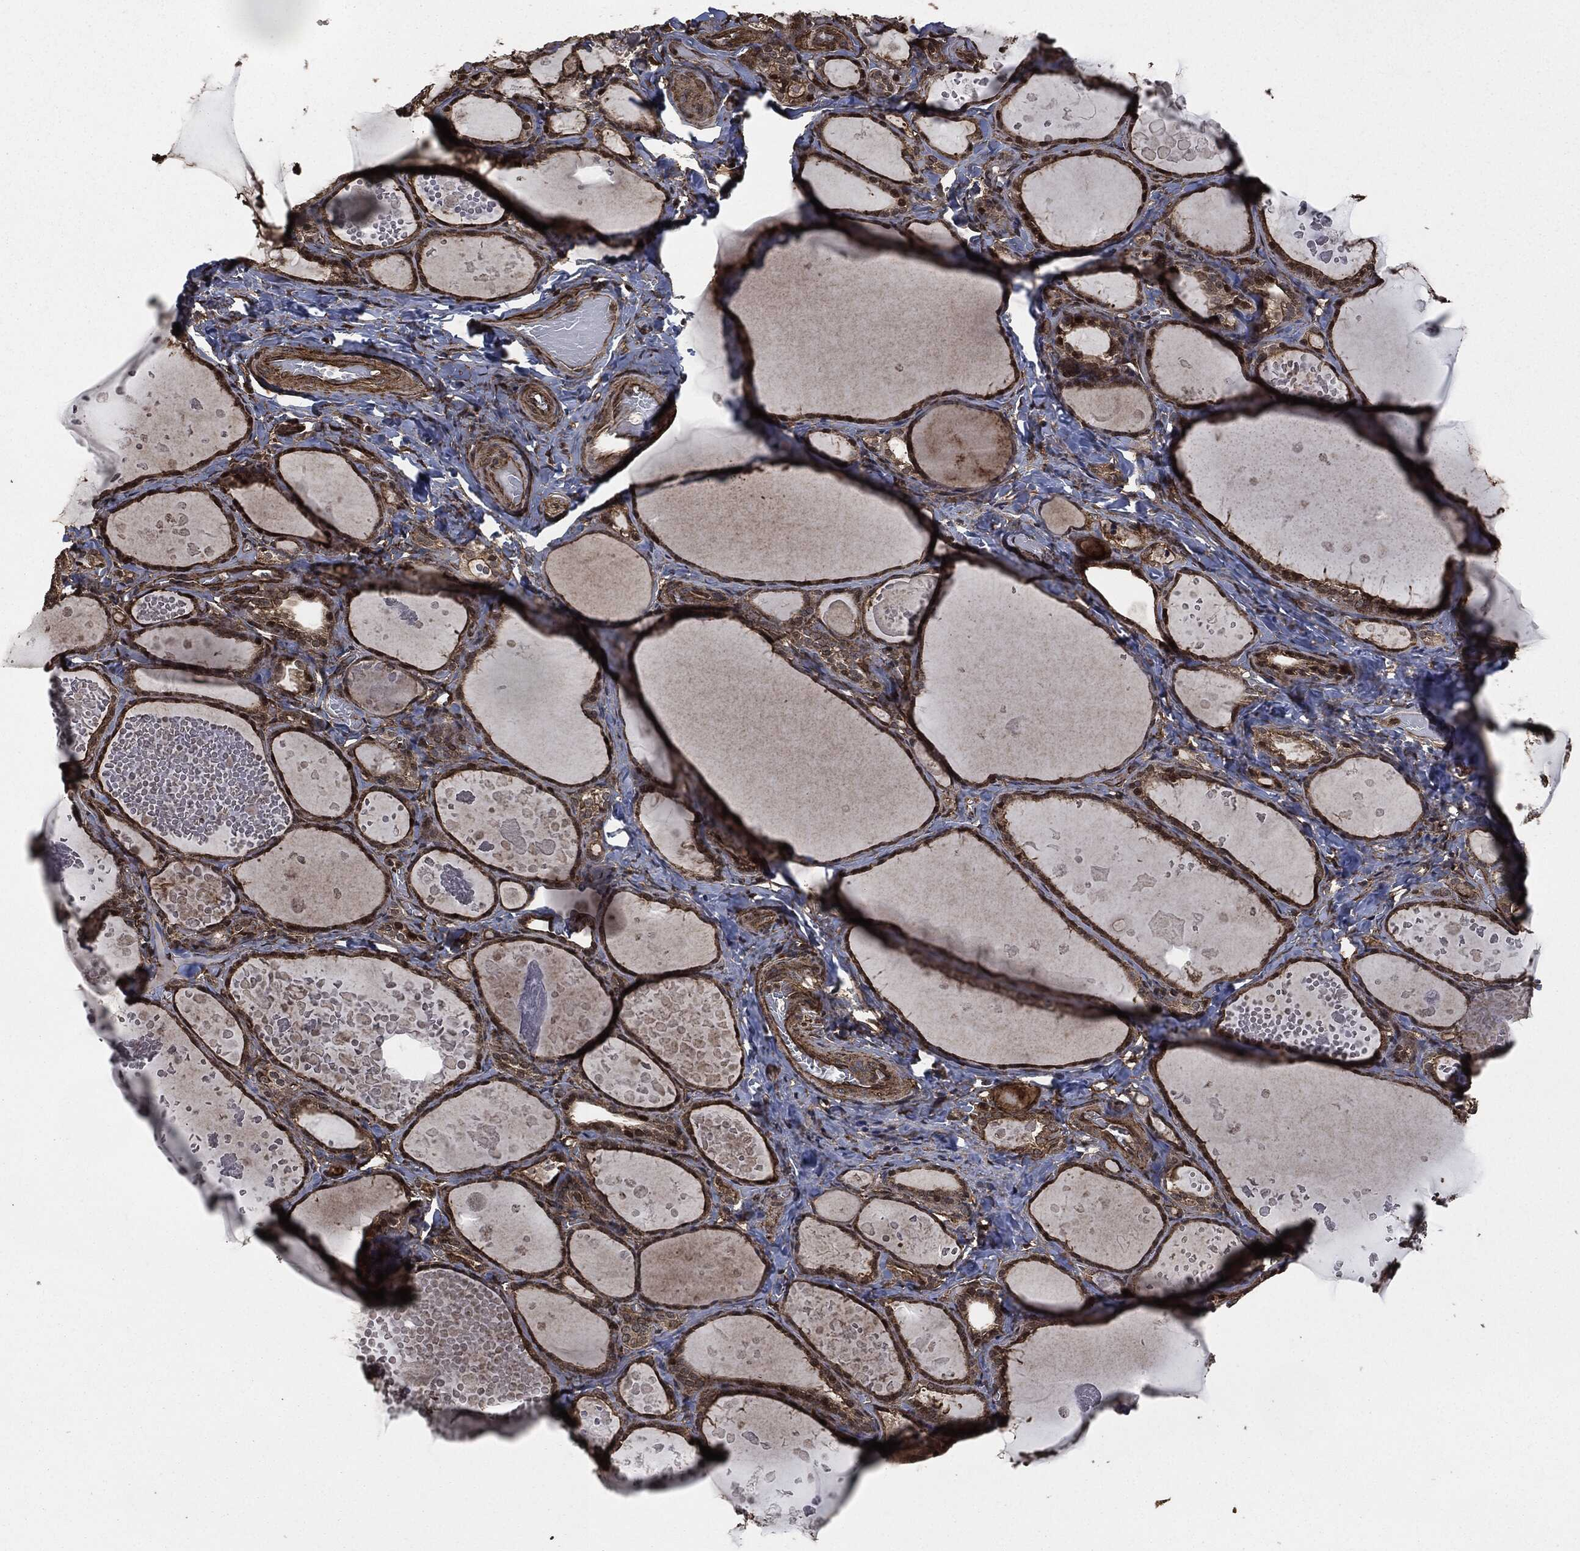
{"staining": {"intensity": "moderate", "quantity": ">75%", "location": "cytoplasmic/membranous"}, "tissue": "thyroid gland", "cell_type": "Glandular cells", "image_type": "normal", "snomed": [{"axis": "morphology", "description": "Normal tissue, NOS"}, {"axis": "topography", "description": "Thyroid gland"}], "caption": "A histopathology image of human thyroid gland stained for a protein reveals moderate cytoplasmic/membranous brown staining in glandular cells. The staining was performed using DAB to visualize the protein expression in brown, while the nuclei were stained in blue with hematoxylin (Magnification: 20x).", "gene": "HRAS", "patient": {"sex": "female", "age": 56}}